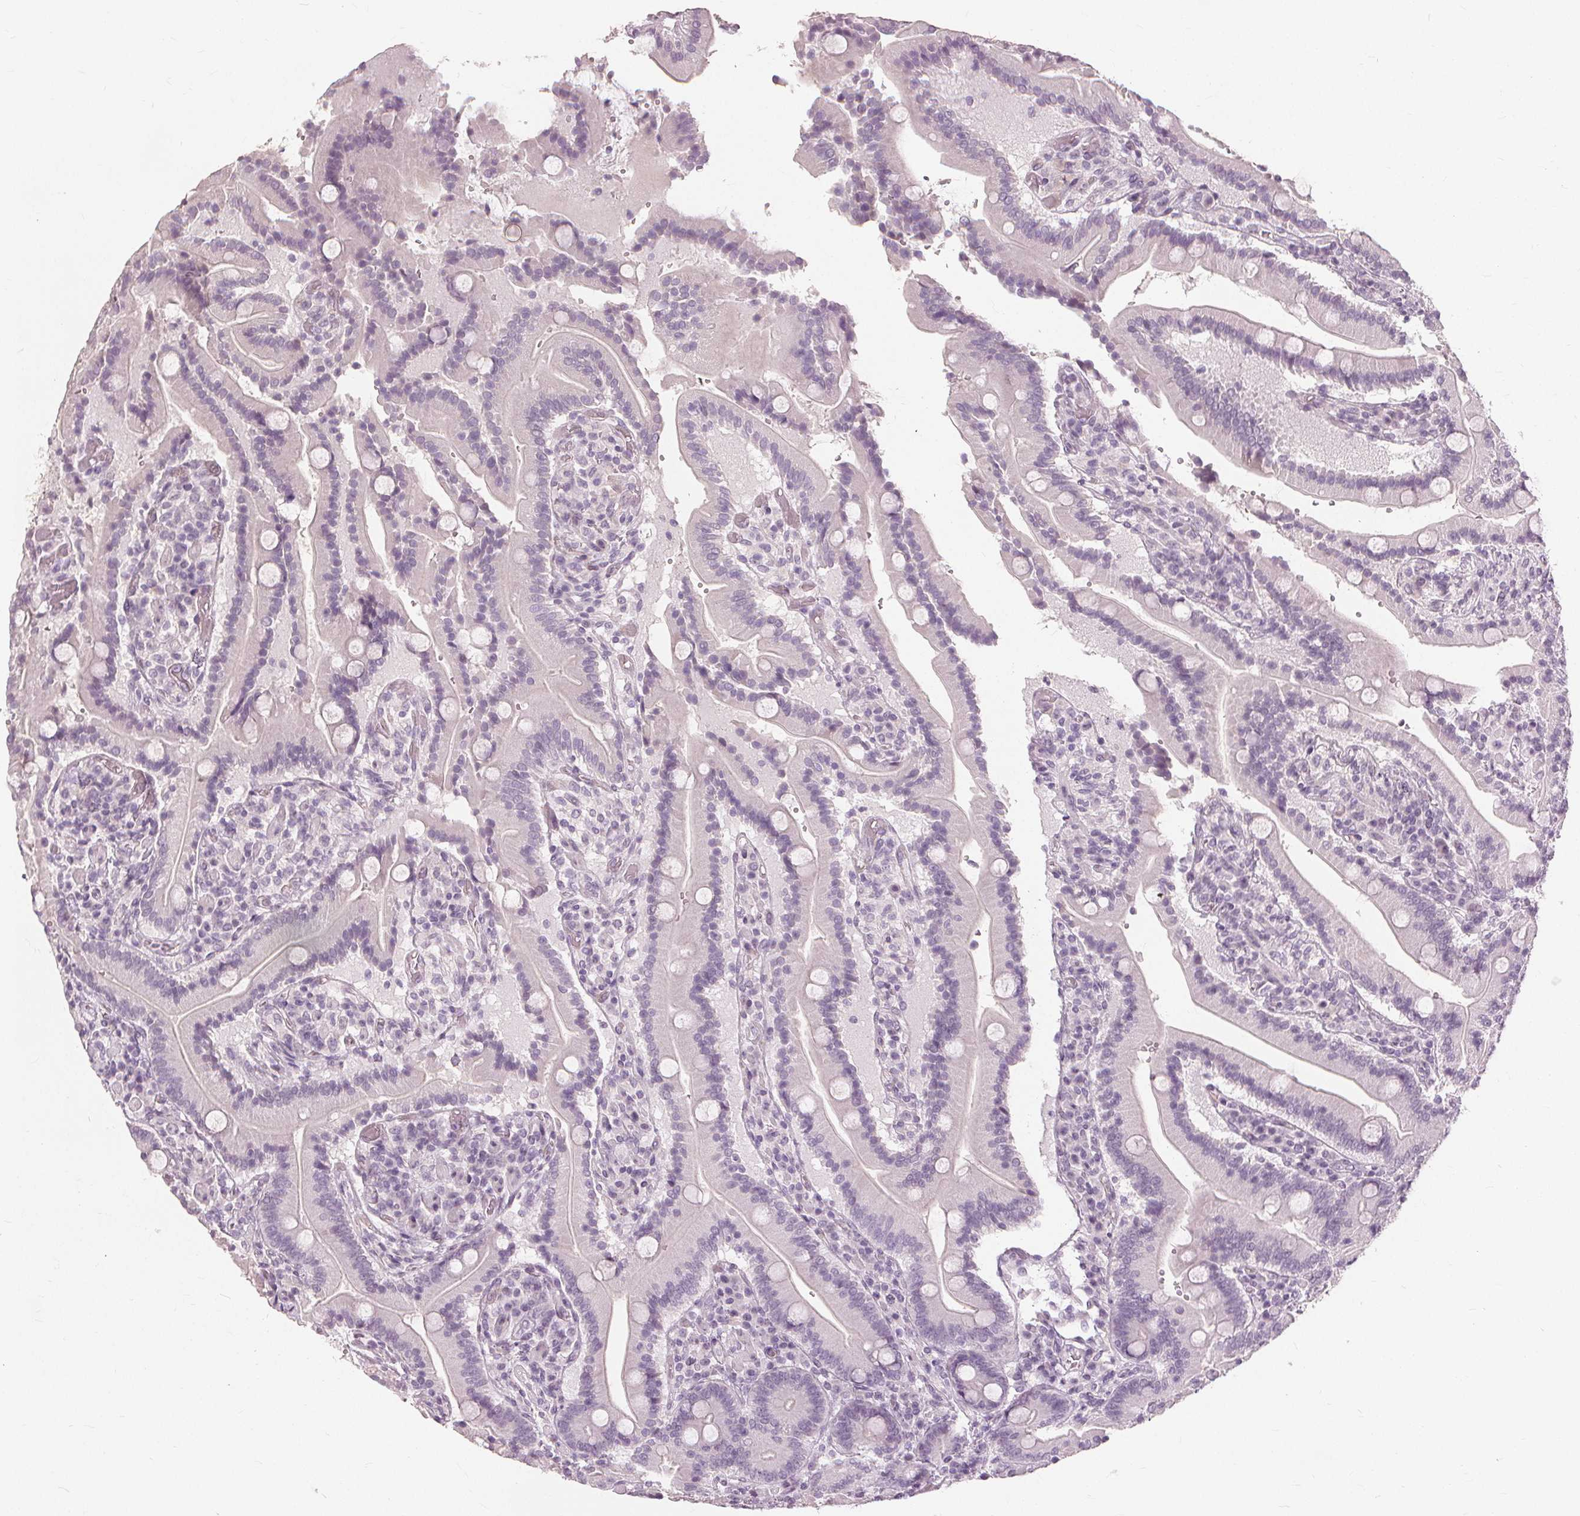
{"staining": {"intensity": "negative", "quantity": "none", "location": "none"}, "tissue": "duodenum", "cell_type": "Glandular cells", "image_type": "normal", "snomed": [{"axis": "morphology", "description": "Normal tissue, NOS"}, {"axis": "topography", "description": "Duodenum"}], "caption": "Glandular cells show no significant protein staining in normal duodenum.", "gene": "SFTPD", "patient": {"sex": "female", "age": 62}}